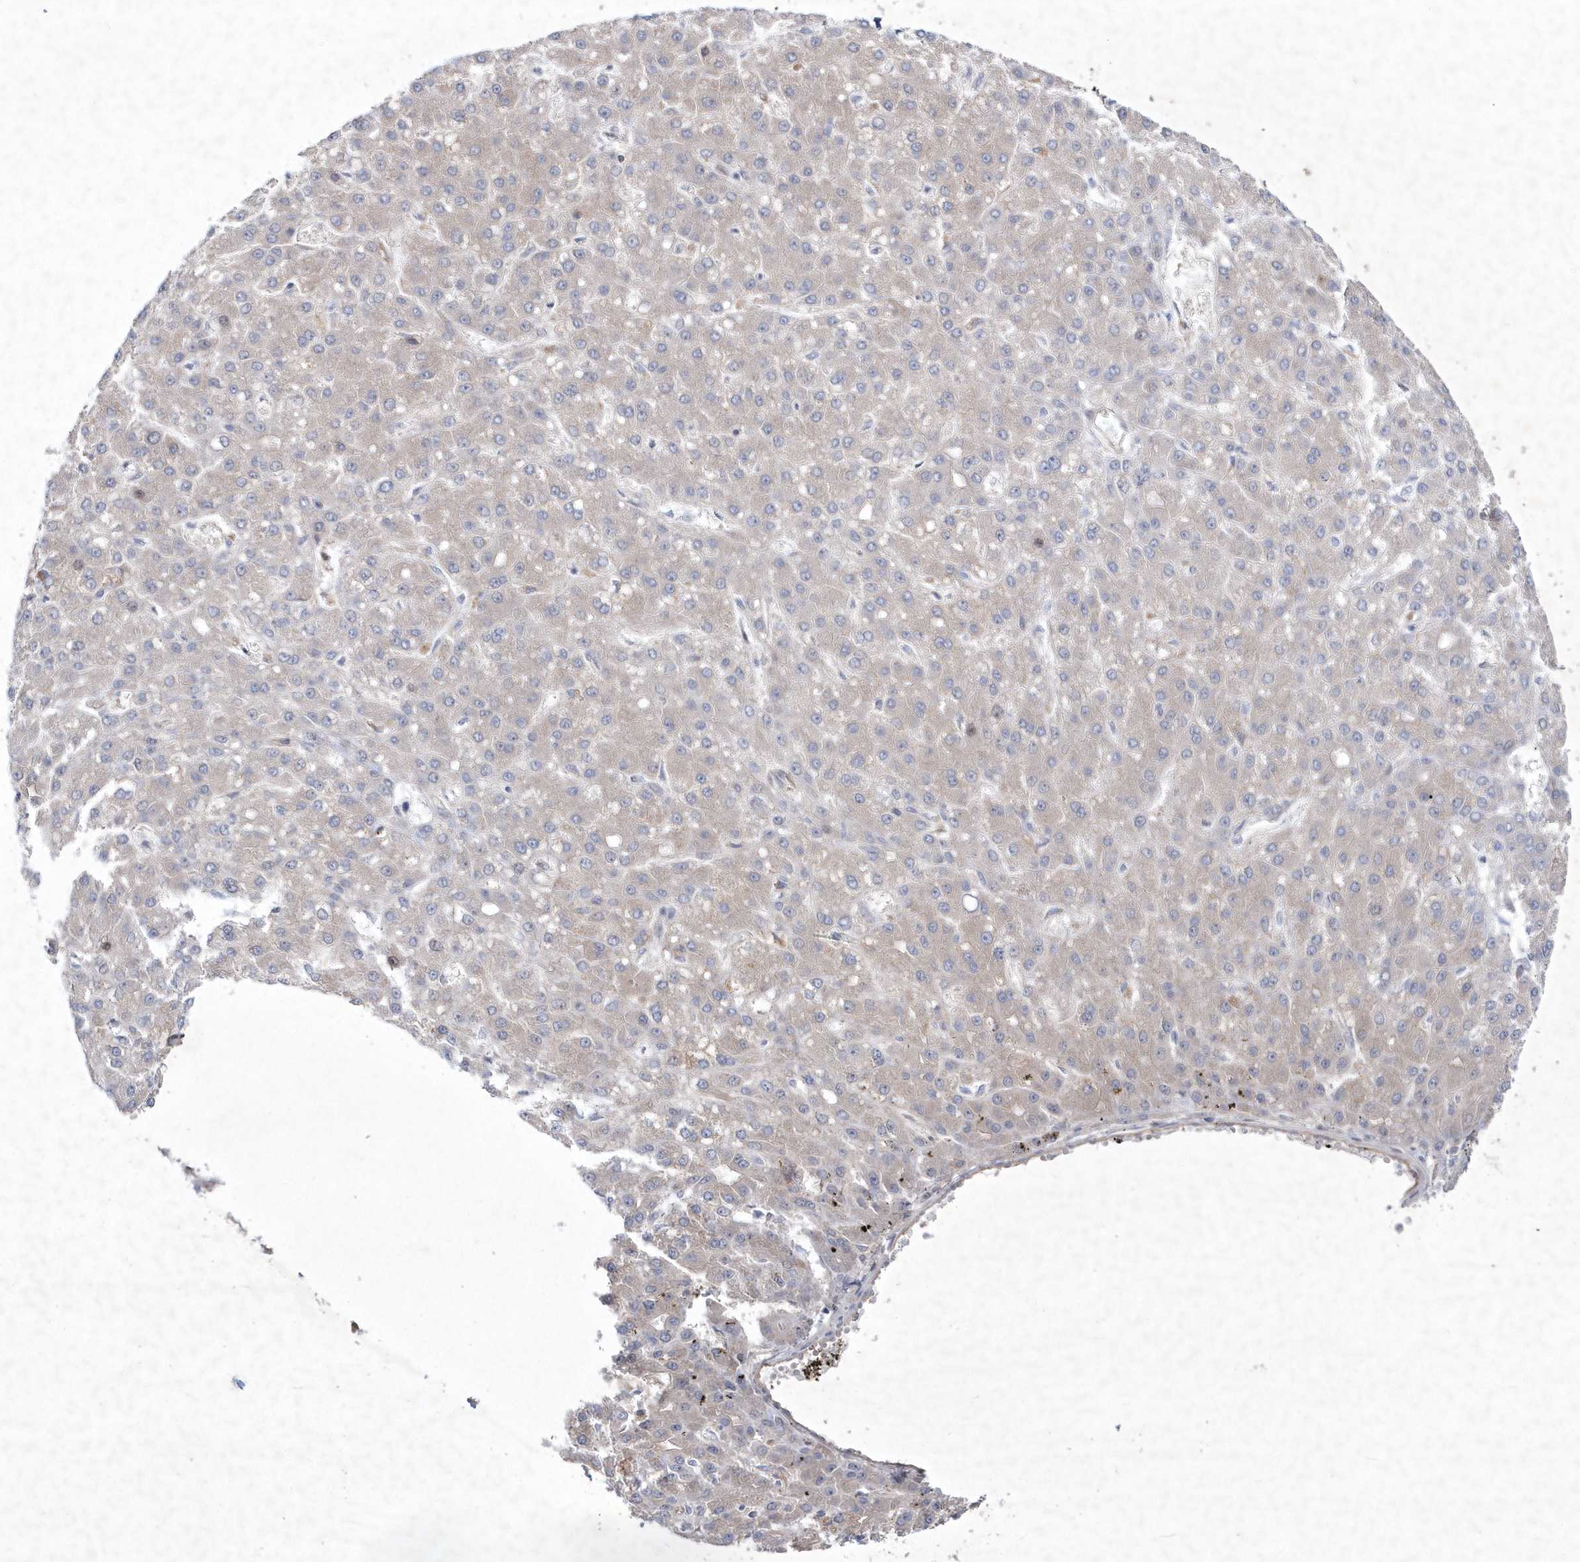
{"staining": {"intensity": "negative", "quantity": "none", "location": "none"}, "tissue": "liver cancer", "cell_type": "Tumor cells", "image_type": "cancer", "snomed": [{"axis": "morphology", "description": "Carcinoma, Hepatocellular, NOS"}, {"axis": "topography", "description": "Liver"}], "caption": "Protein analysis of liver cancer (hepatocellular carcinoma) shows no significant expression in tumor cells.", "gene": "DSPP", "patient": {"sex": "male", "age": 67}}